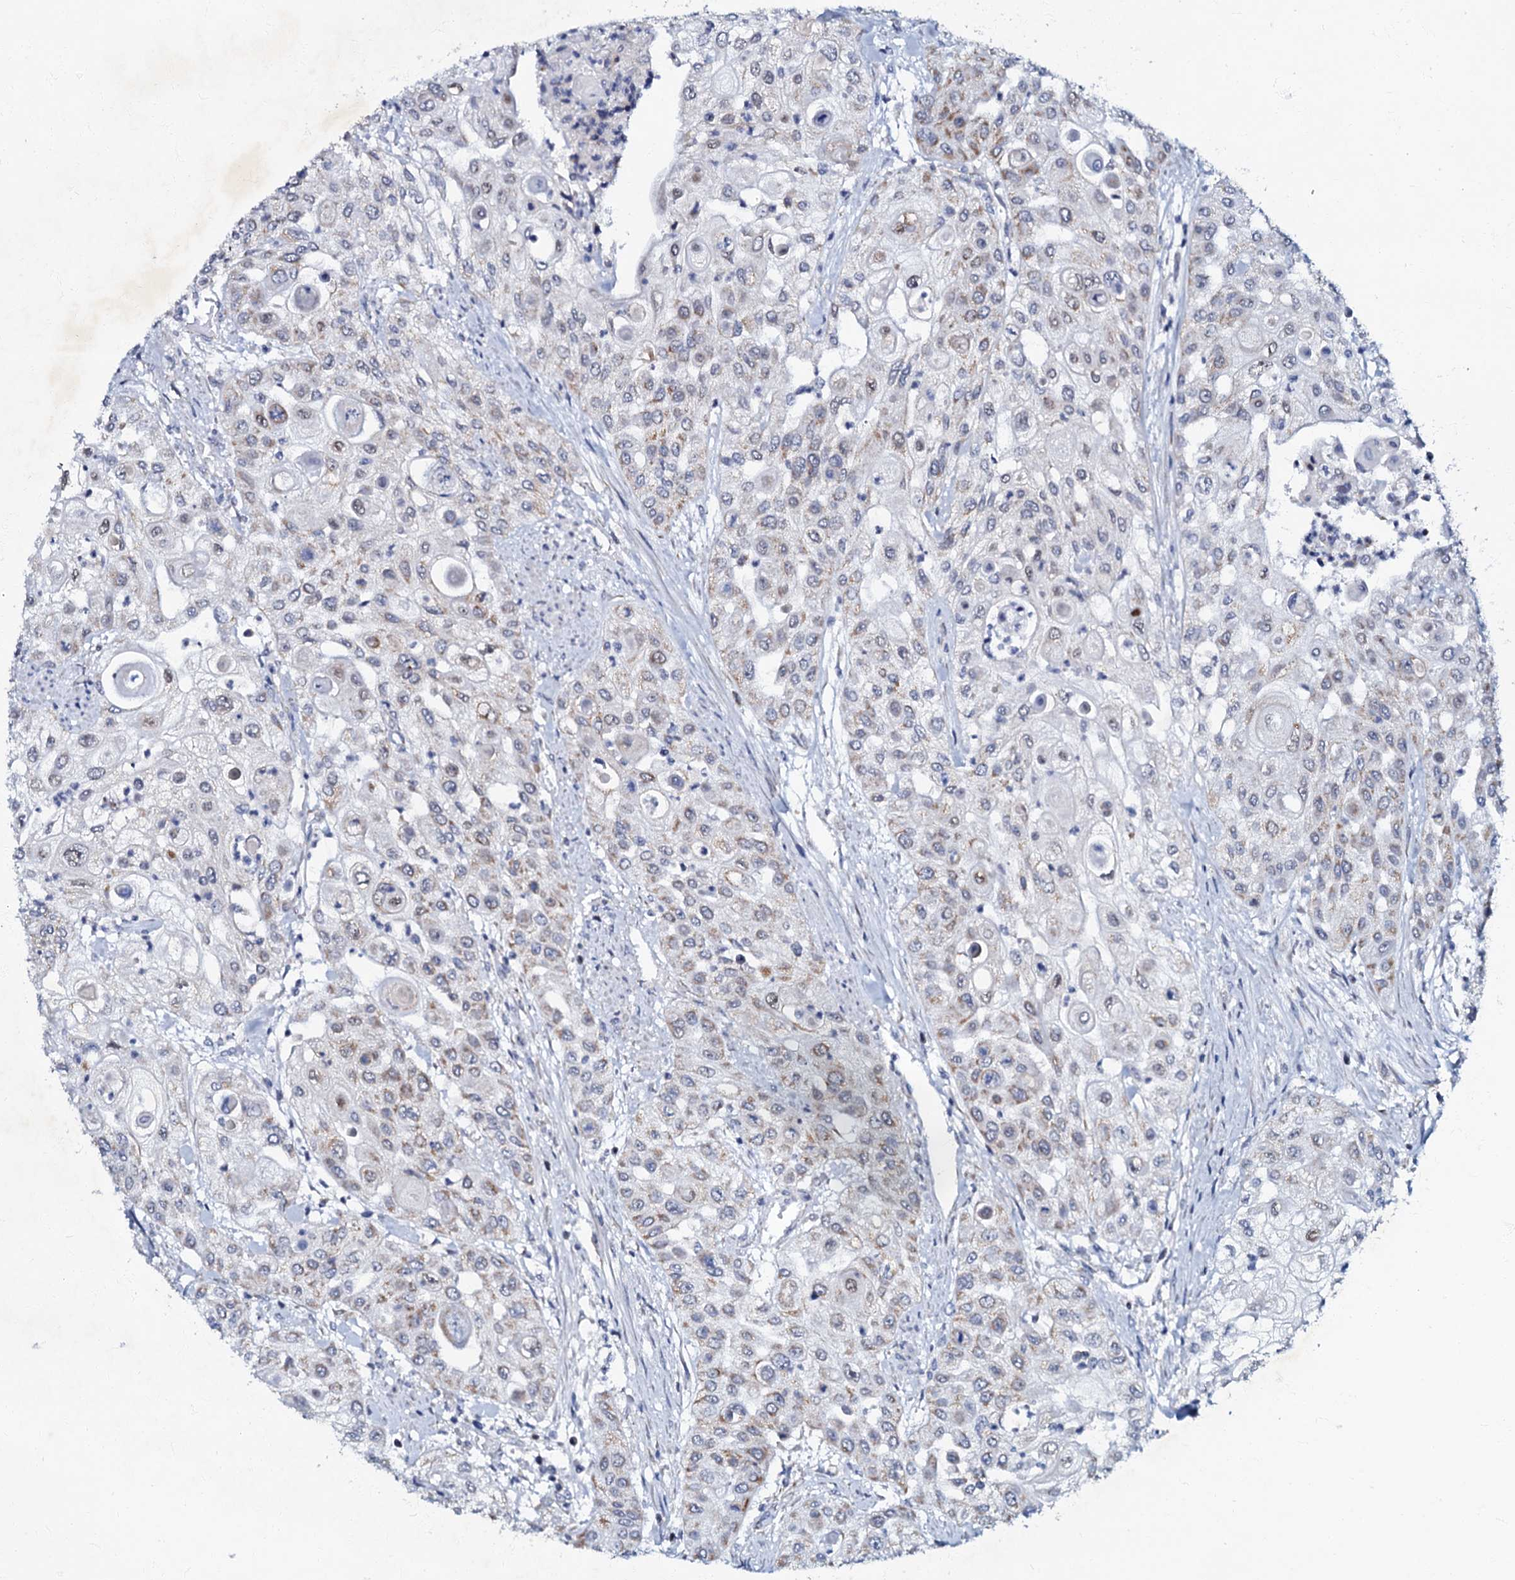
{"staining": {"intensity": "weak", "quantity": "25%-75%", "location": "cytoplasmic/membranous"}, "tissue": "urothelial cancer", "cell_type": "Tumor cells", "image_type": "cancer", "snomed": [{"axis": "morphology", "description": "Urothelial carcinoma, High grade"}, {"axis": "topography", "description": "Urinary bladder"}], "caption": "High-magnification brightfield microscopy of high-grade urothelial carcinoma stained with DAB (3,3'-diaminobenzidine) (brown) and counterstained with hematoxylin (blue). tumor cells exhibit weak cytoplasmic/membranous positivity is present in approximately25%-75% of cells. (DAB IHC, brown staining for protein, blue staining for nuclei).", "gene": "MRPL51", "patient": {"sex": "female", "age": 79}}